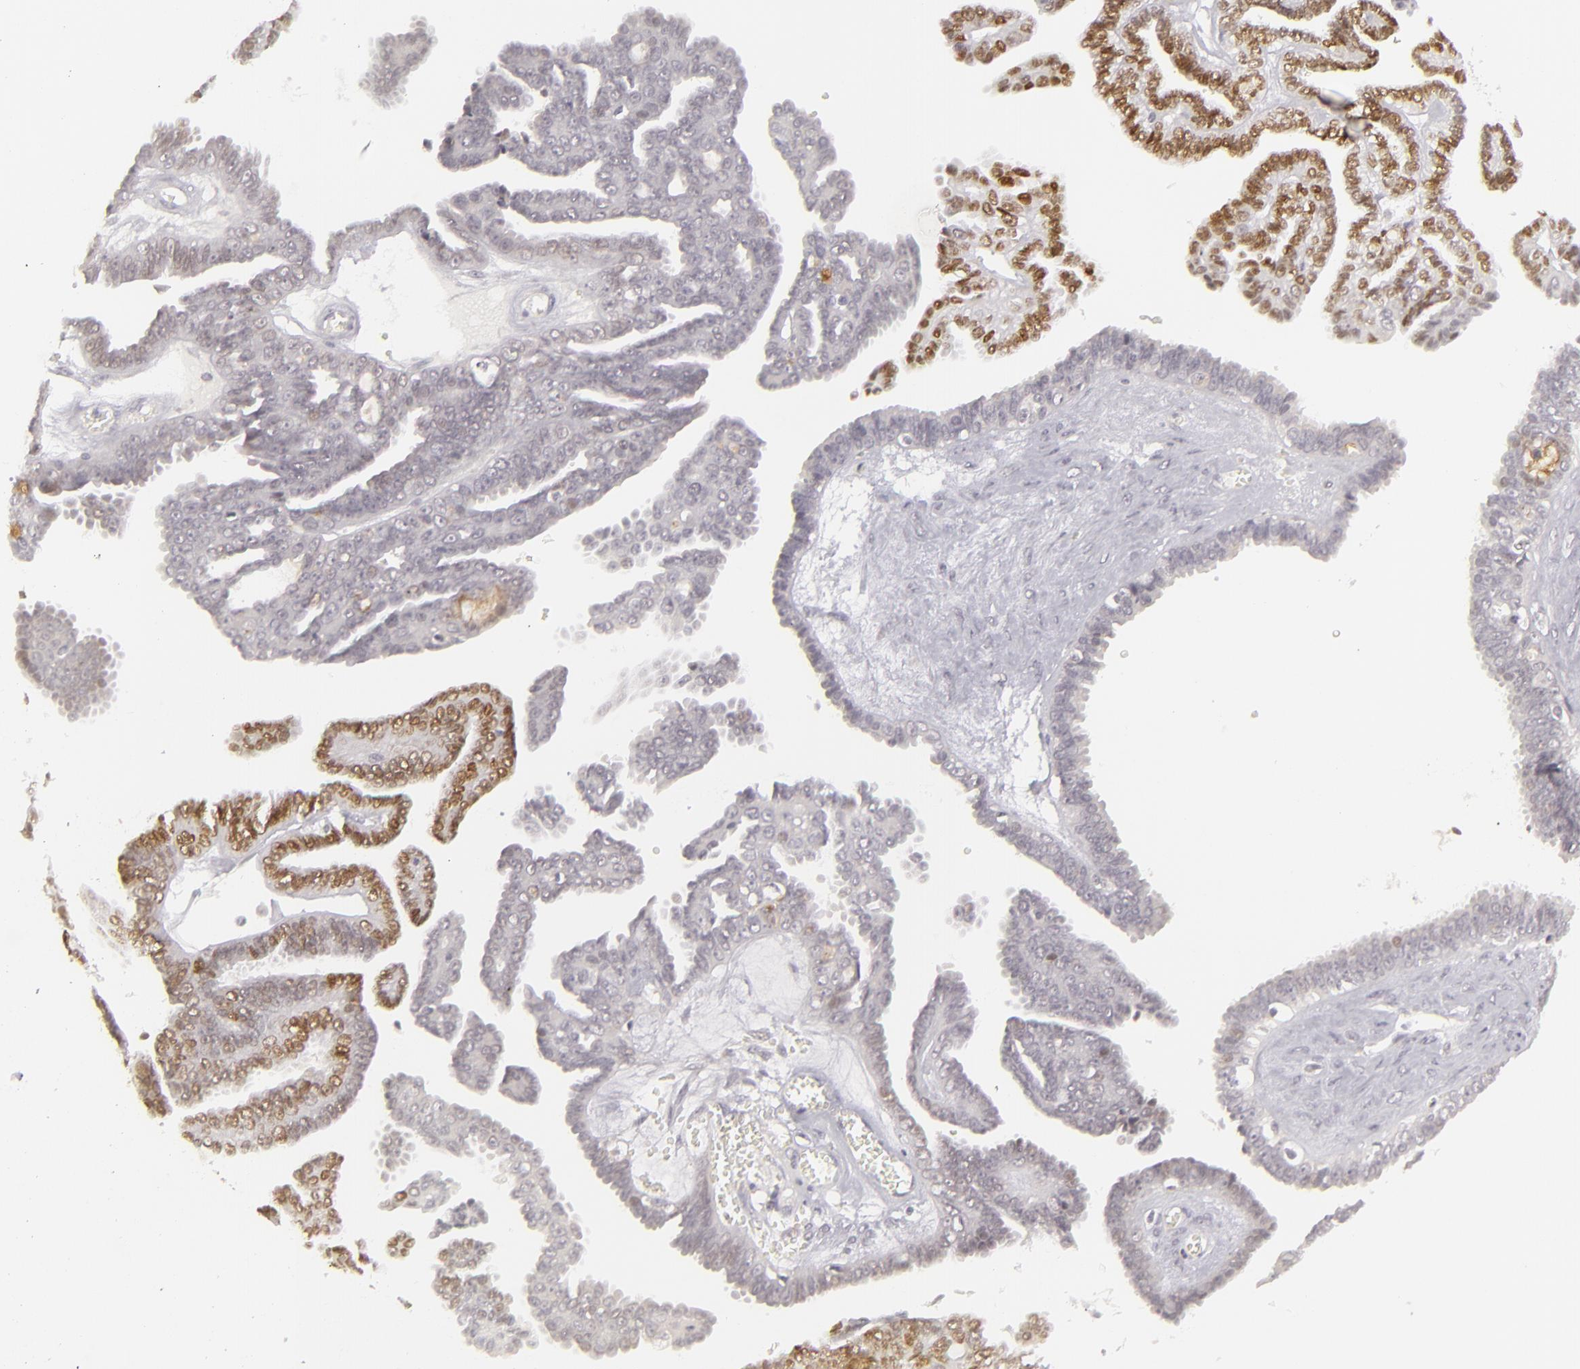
{"staining": {"intensity": "moderate", "quantity": "<25%", "location": "nuclear"}, "tissue": "ovarian cancer", "cell_type": "Tumor cells", "image_type": "cancer", "snomed": [{"axis": "morphology", "description": "Cystadenocarcinoma, serous, NOS"}, {"axis": "topography", "description": "Ovary"}], "caption": "This is an image of IHC staining of serous cystadenocarcinoma (ovarian), which shows moderate staining in the nuclear of tumor cells.", "gene": "SIX1", "patient": {"sex": "female", "age": 71}}